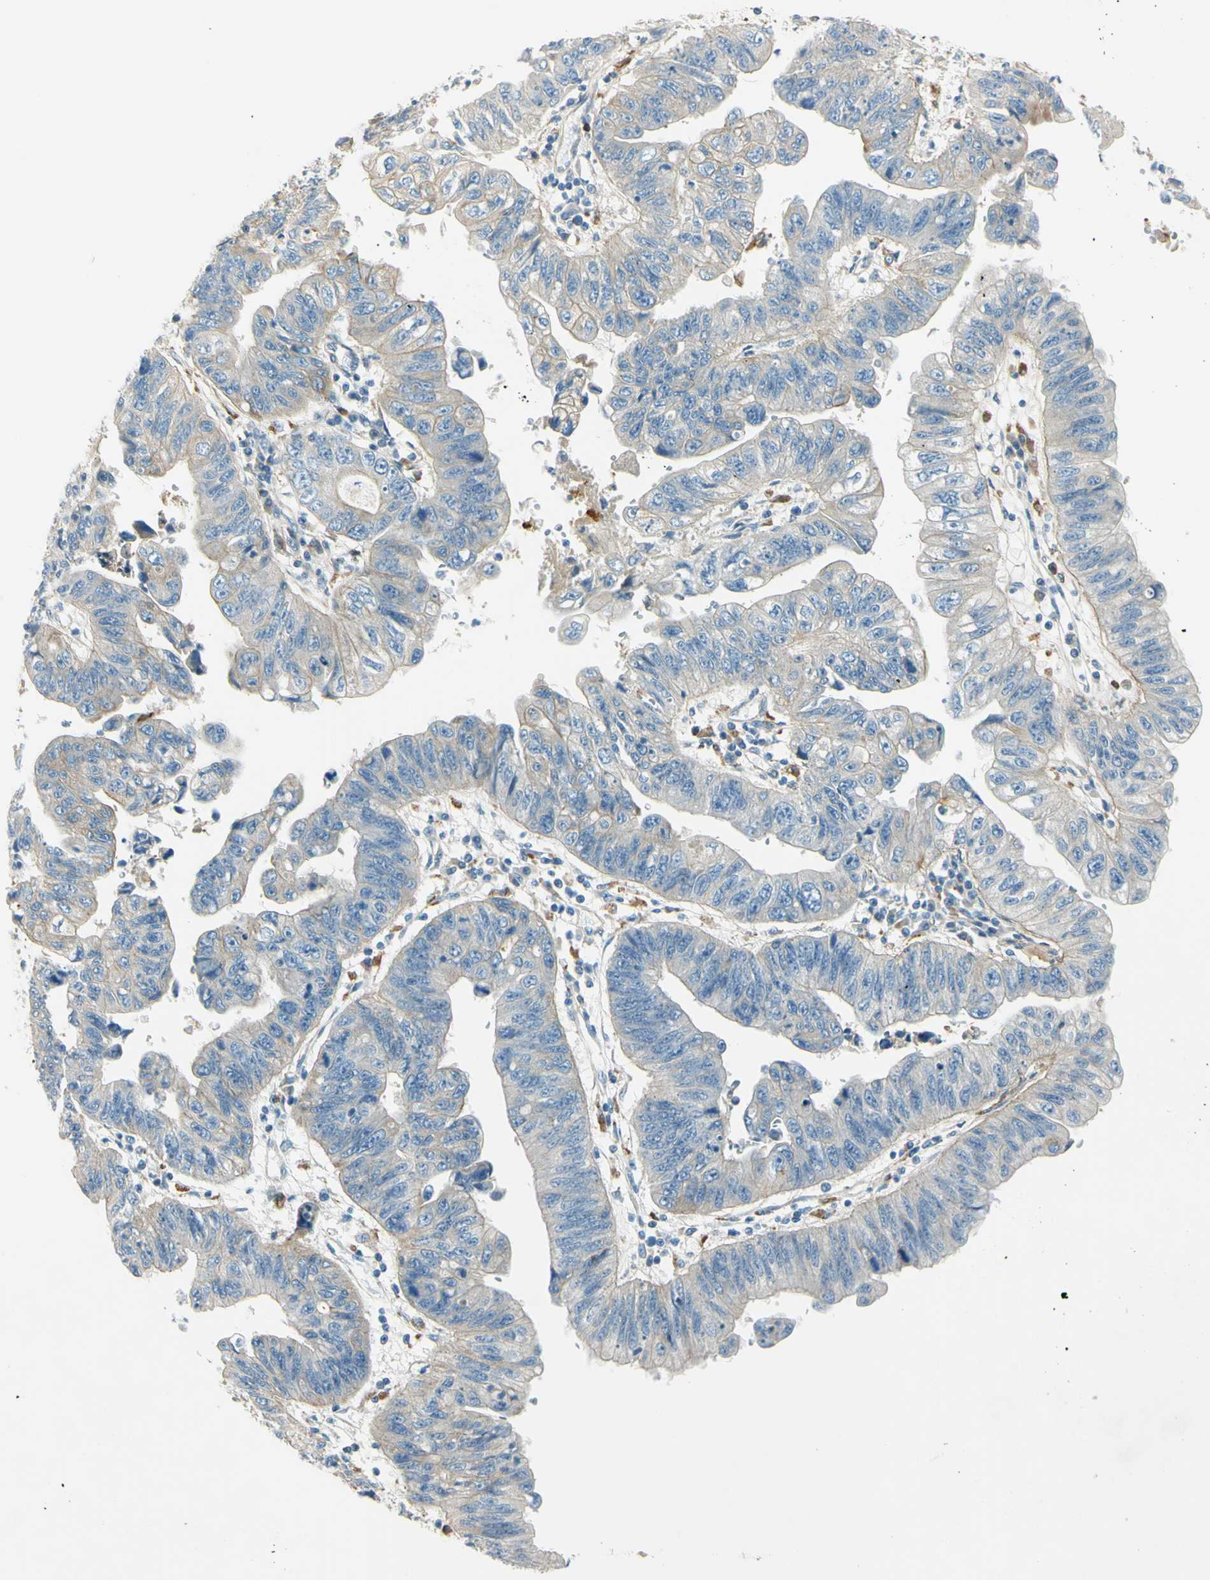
{"staining": {"intensity": "negative", "quantity": "none", "location": "none"}, "tissue": "stomach cancer", "cell_type": "Tumor cells", "image_type": "cancer", "snomed": [{"axis": "morphology", "description": "Adenocarcinoma, NOS"}, {"axis": "topography", "description": "Stomach"}], "caption": "Immunohistochemical staining of human stomach cancer demonstrates no significant staining in tumor cells. The staining was performed using DAB to visualize the protein expression in brown, while the nuclei were stained in blue with hematoxylin (Magnification: 20x).", "gene": "LAMA3", "patient": {"sex": "male", "age": 59}}